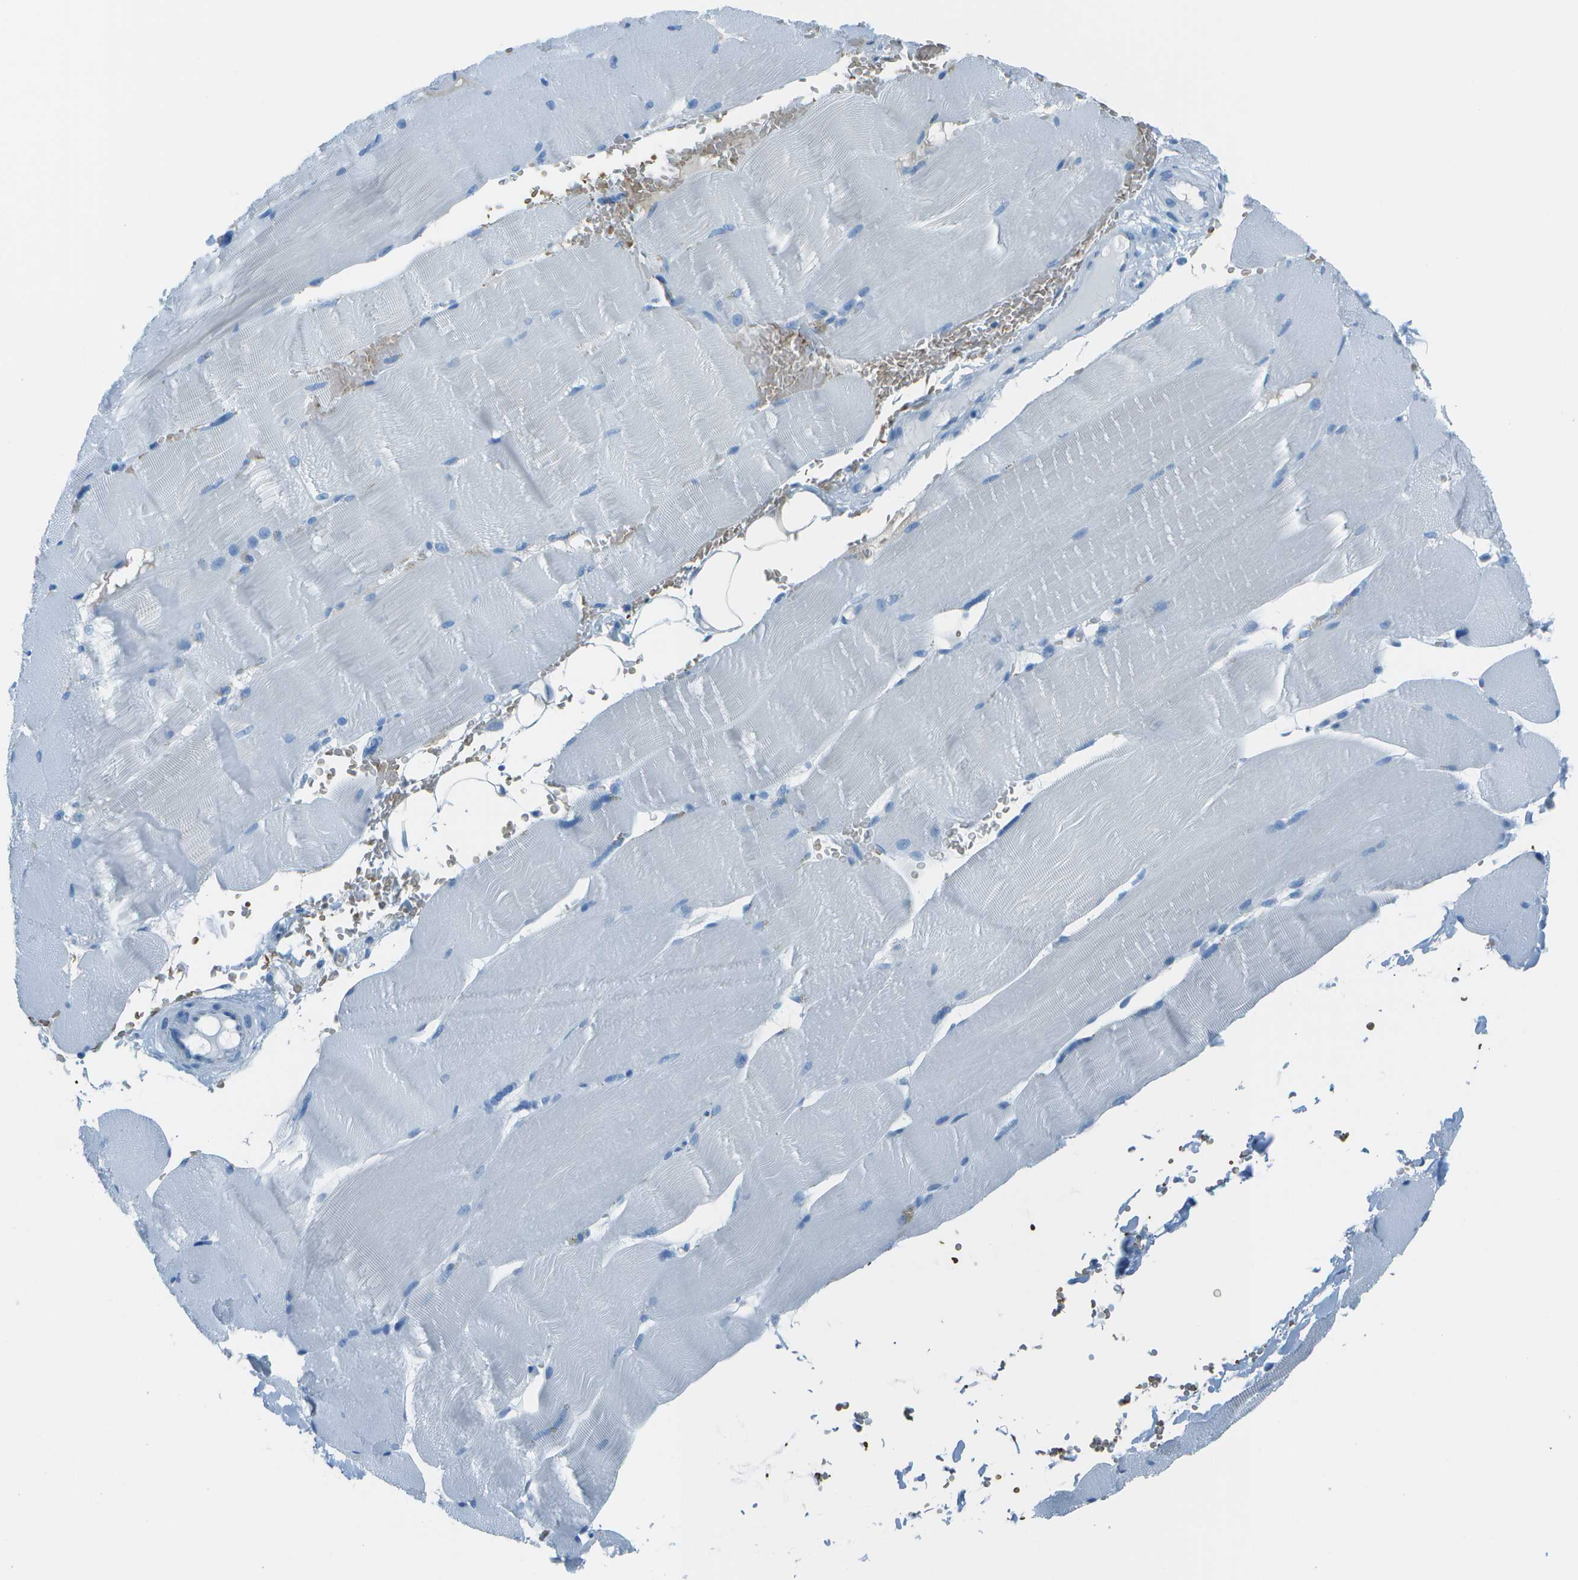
{"staining": {"intensity": "negative", "quantity": "none", "location": "none"}, "tissue": "skeletal muscle", "cell_type": "Myocytes", "image_type": "normal", "snomed": [{"axis": "morphology", "description": "Normal tissue, NOS"}, {"axis": "topography", "description": "Skin"}, {"axis": "topography", "description": "Skeletal muscle"}], "caption": "Protein analysis of unremarkable skeletal muscle shows no significant positivity in myocytes.", "gene": "ASL", "patient": {"sex": "male", "age": 83}}